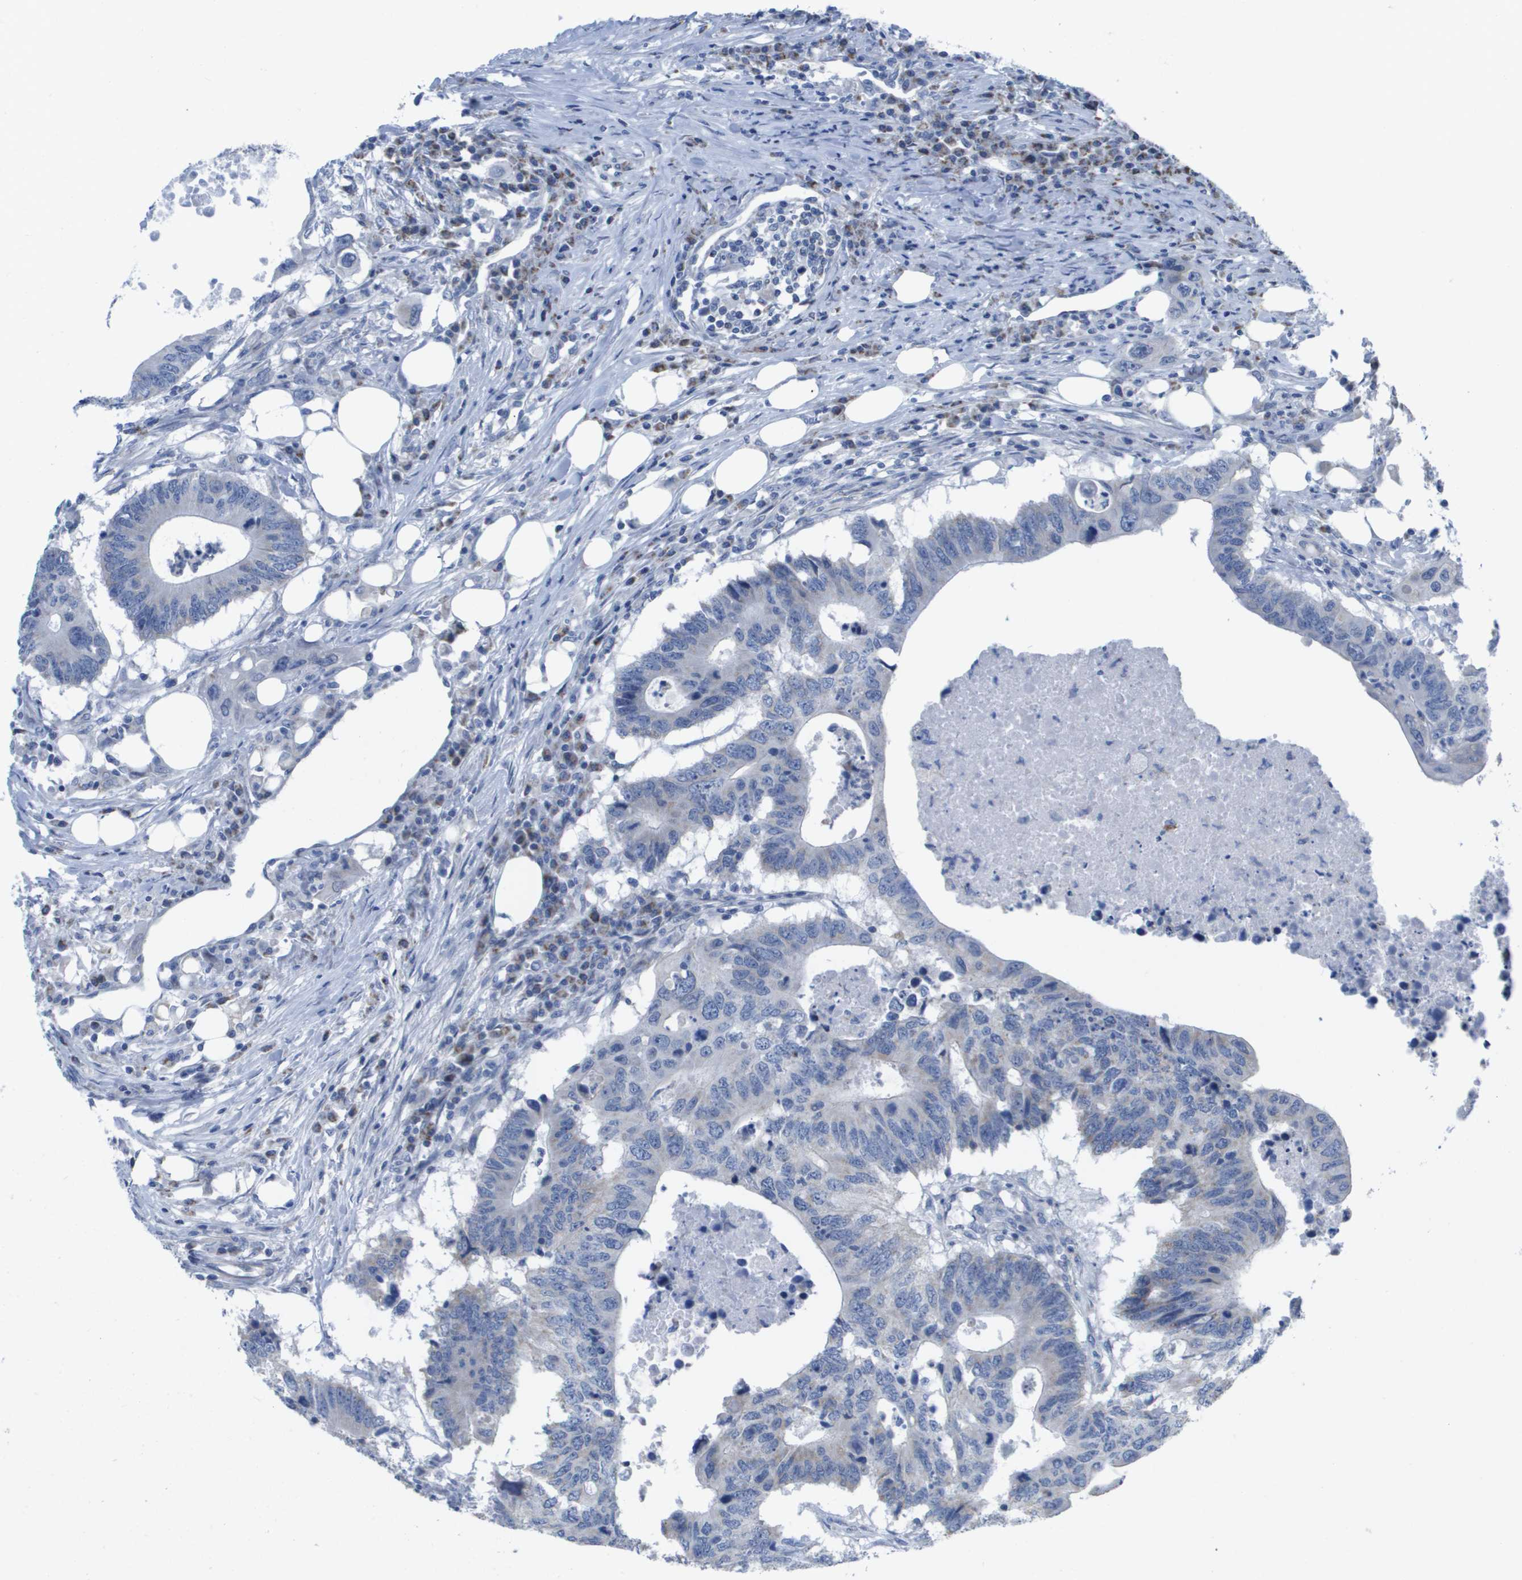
{"staining": {"intensity": "weak", "quantity": "<25%", "location": "cytoplasmic/membranous"}, "tissue": "colorectal cancer", "cell_type": "Tumor cells", "image_type": "cancer", "snomed": [{"axis": "morphology", "description": "Adenocarcinoma, NOS"}, {"axis": "topography", "description": "Colon"}], "caption": "High power microscopy micrograph of an IHC image of colorectal cancer, revealing no significant expression in tumor cells.", "gene": "TMEM223", "patient": {"sex": "male", "age": 71}}